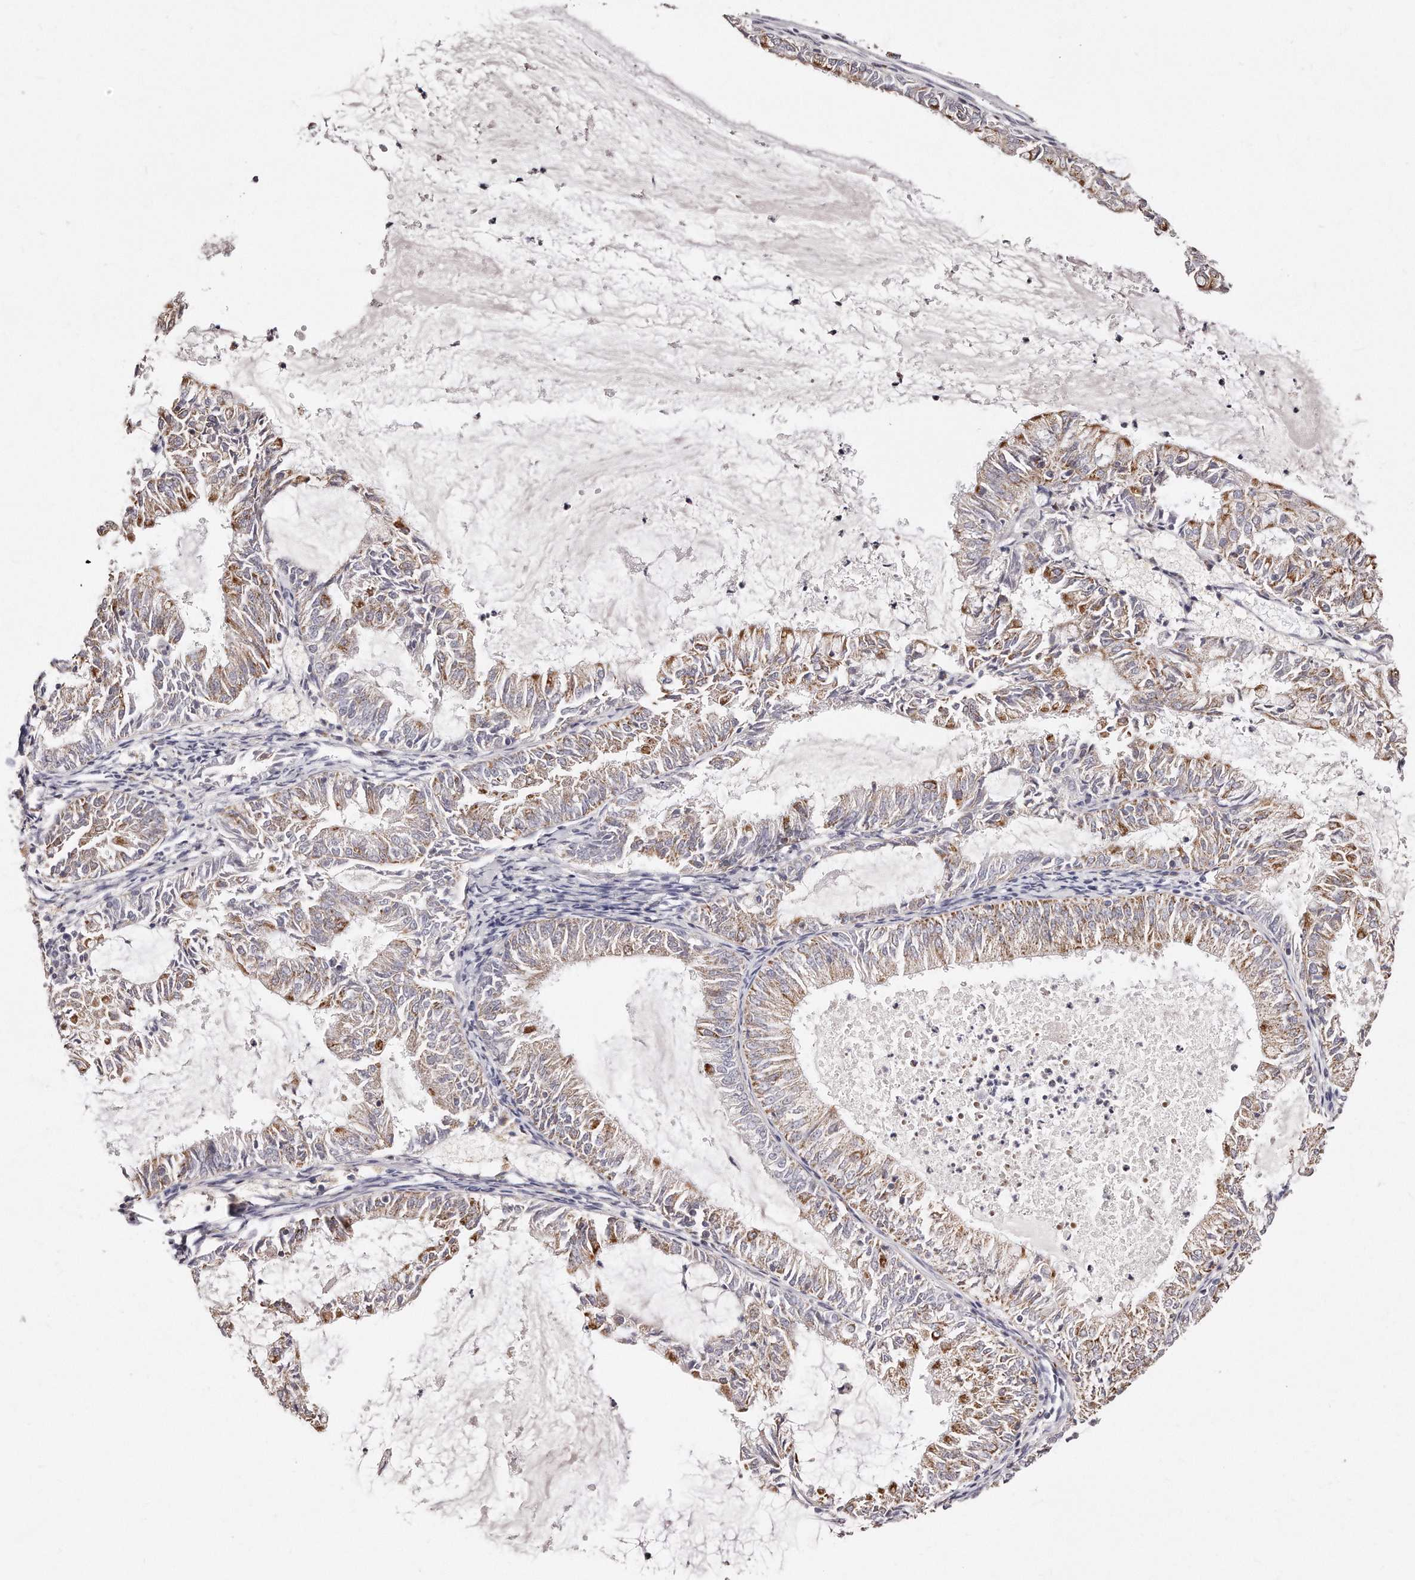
{"staining": {"intensity": "weak", "quantity": ">75%", "location": "cytoplasmic/membranous"}, "tissue": "endometrial cancer", "cell_type": "Tumor cells", "image_type": "cancer", "snomed": [{"axis": "morphology", "description": "Adenocarcinoma, NOS"}, {"axis": "topography", "description": "Endometrium"}], "caption": "Immunohistochemical staining of endometrial cancer demonstrates weak cytoplasmic/membranous protein staining in about >75% of tumor cells.", "gene": "RTKN", "patient": {"sex": "female", "age": 57}}